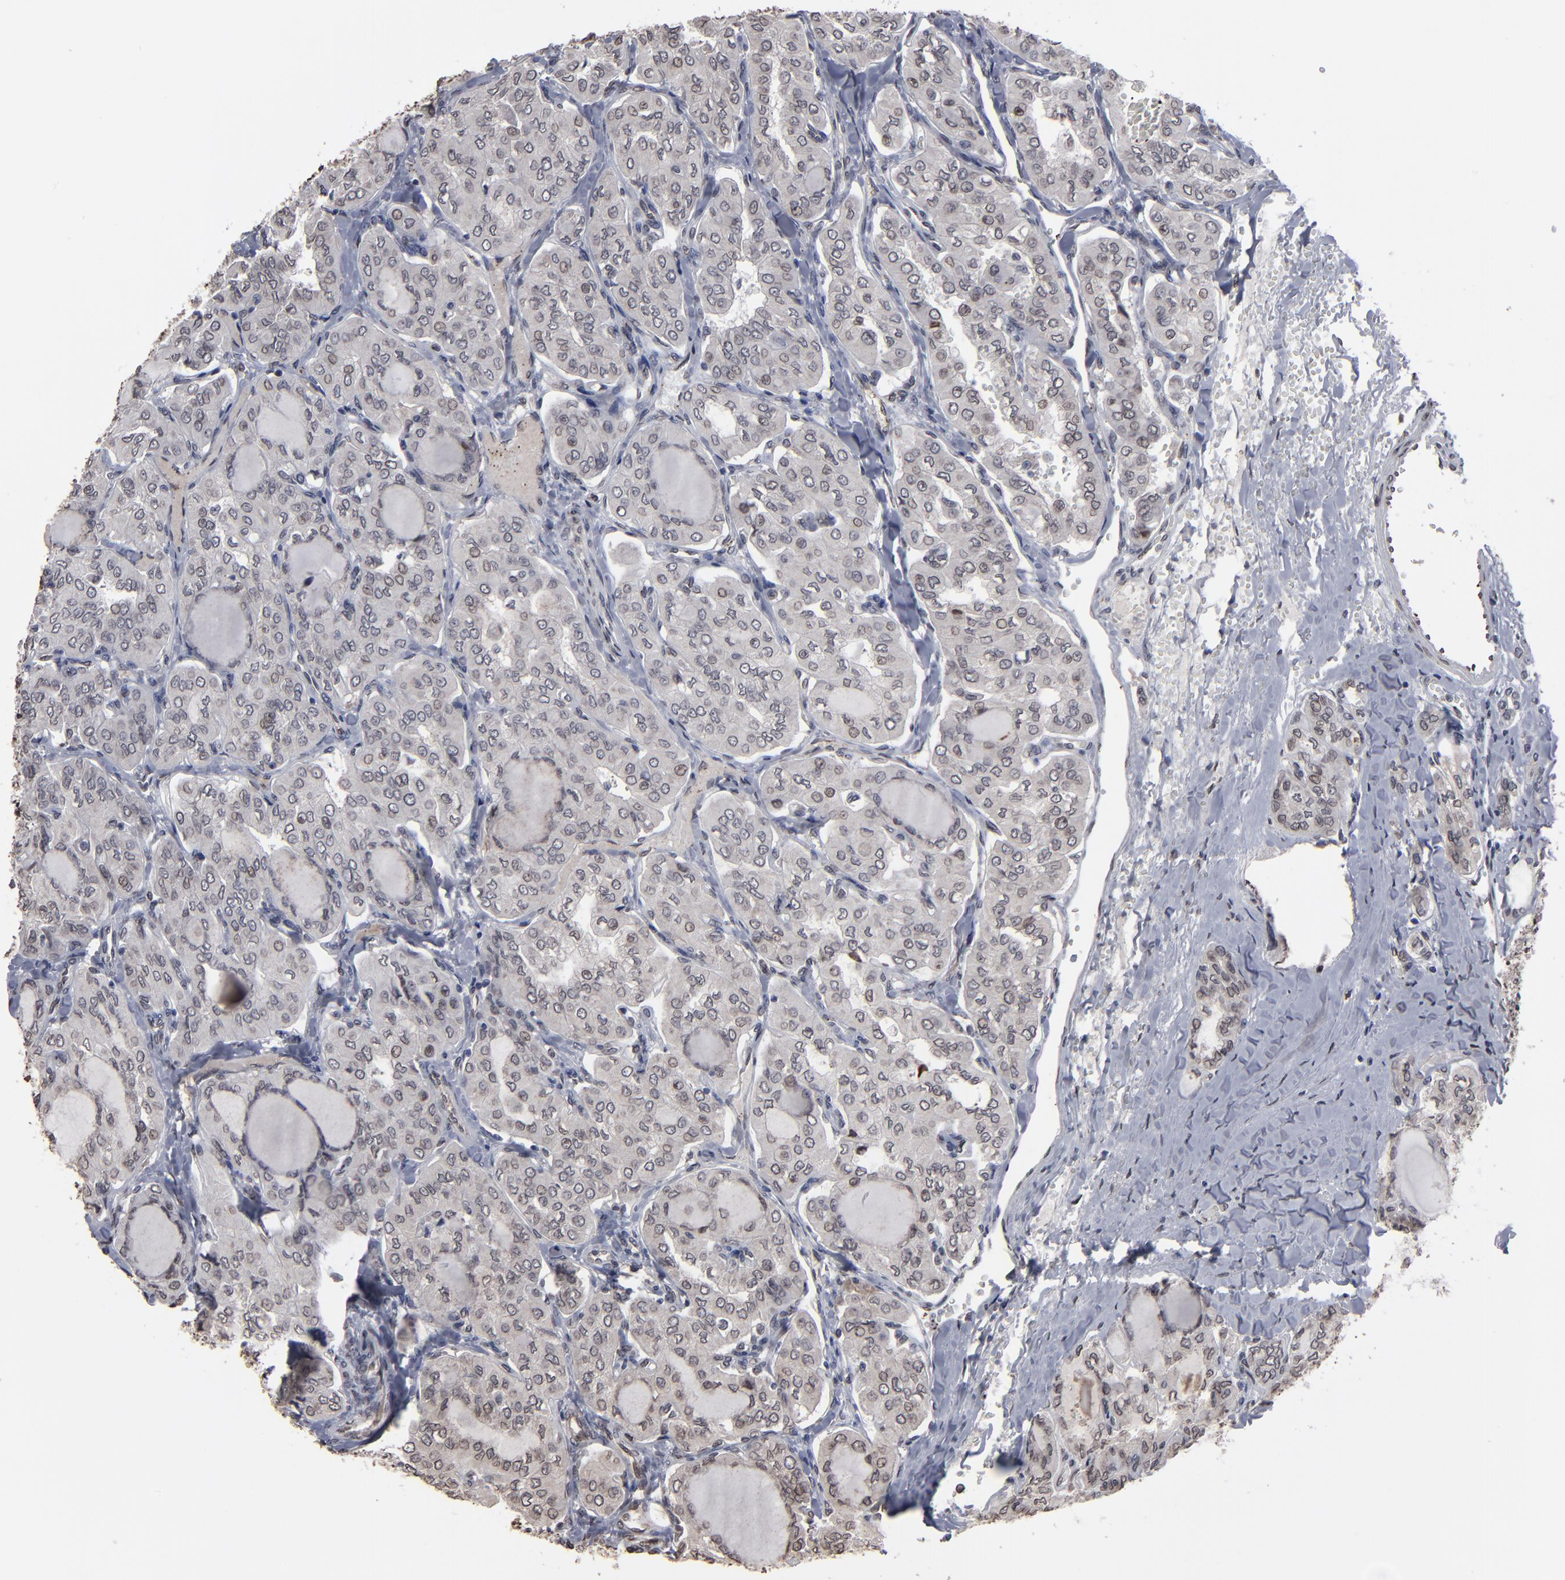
{"staining": {"intensity": "weak", "quantity": "<25%", "location": "nuclear"}, "tissue": "thyroid cancer", "cell_type": "Tumor cells", "image_type": "cancer", "snomed": [{"axis": "morphology", "description": "Papillary adenocarcinoma, NOS"}, {"axis": "topography", "description": "Thyroid gland"}], "caption": "IHC of thyroid cancer displays no staining in tumor cells. Nuclei are stained in blue.", "gene": "BAZ1A", "patient": {"sex": "male", "age": 20}}